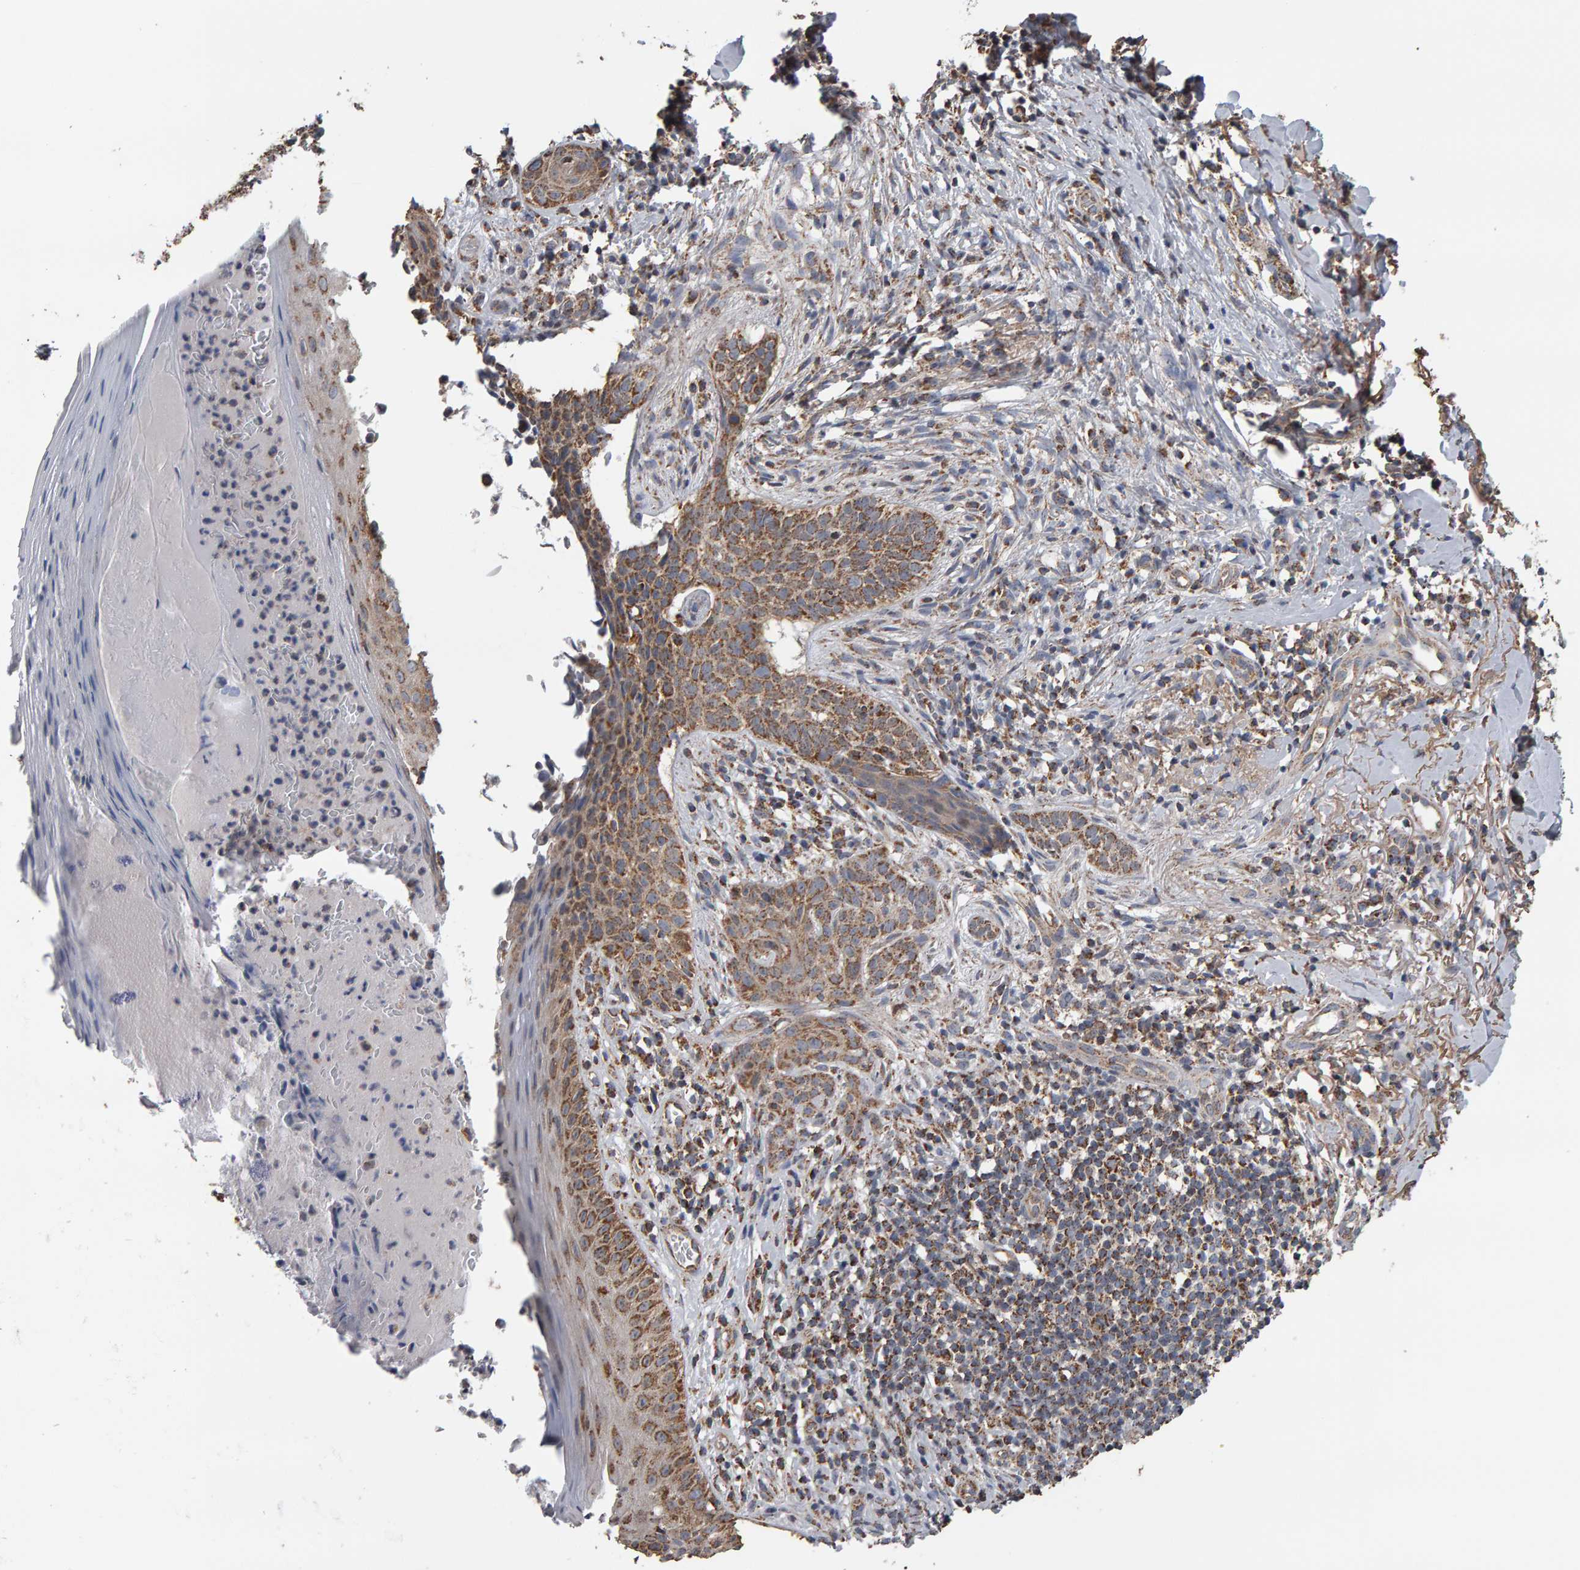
{"staining": {"intensity": "moderate", "quantity": ">75%", "location": "cytoplasmic/membranous"}, "tissue": "skin cancer", "cell_type": "Tumor cells", "image_type": "cancer", "snomed": [{"axis": "morphology", "description": "Normal tissue, NOS"}, {"axis": "morphology", "description": "Basal cell carcinoma"}, {"axis": "topography", "description": "Skin"}], "caption": "IHC (DAB) staining of human skin basal cell carcinoma exhibits moderate cytoplasmic/membranous protein staining in about >75% of tumor cells. (DAB IHC with brightfield microscopy, high magnification).", "gene": "TOM1L1", "patient": {"sex": "male", "age": 67}}